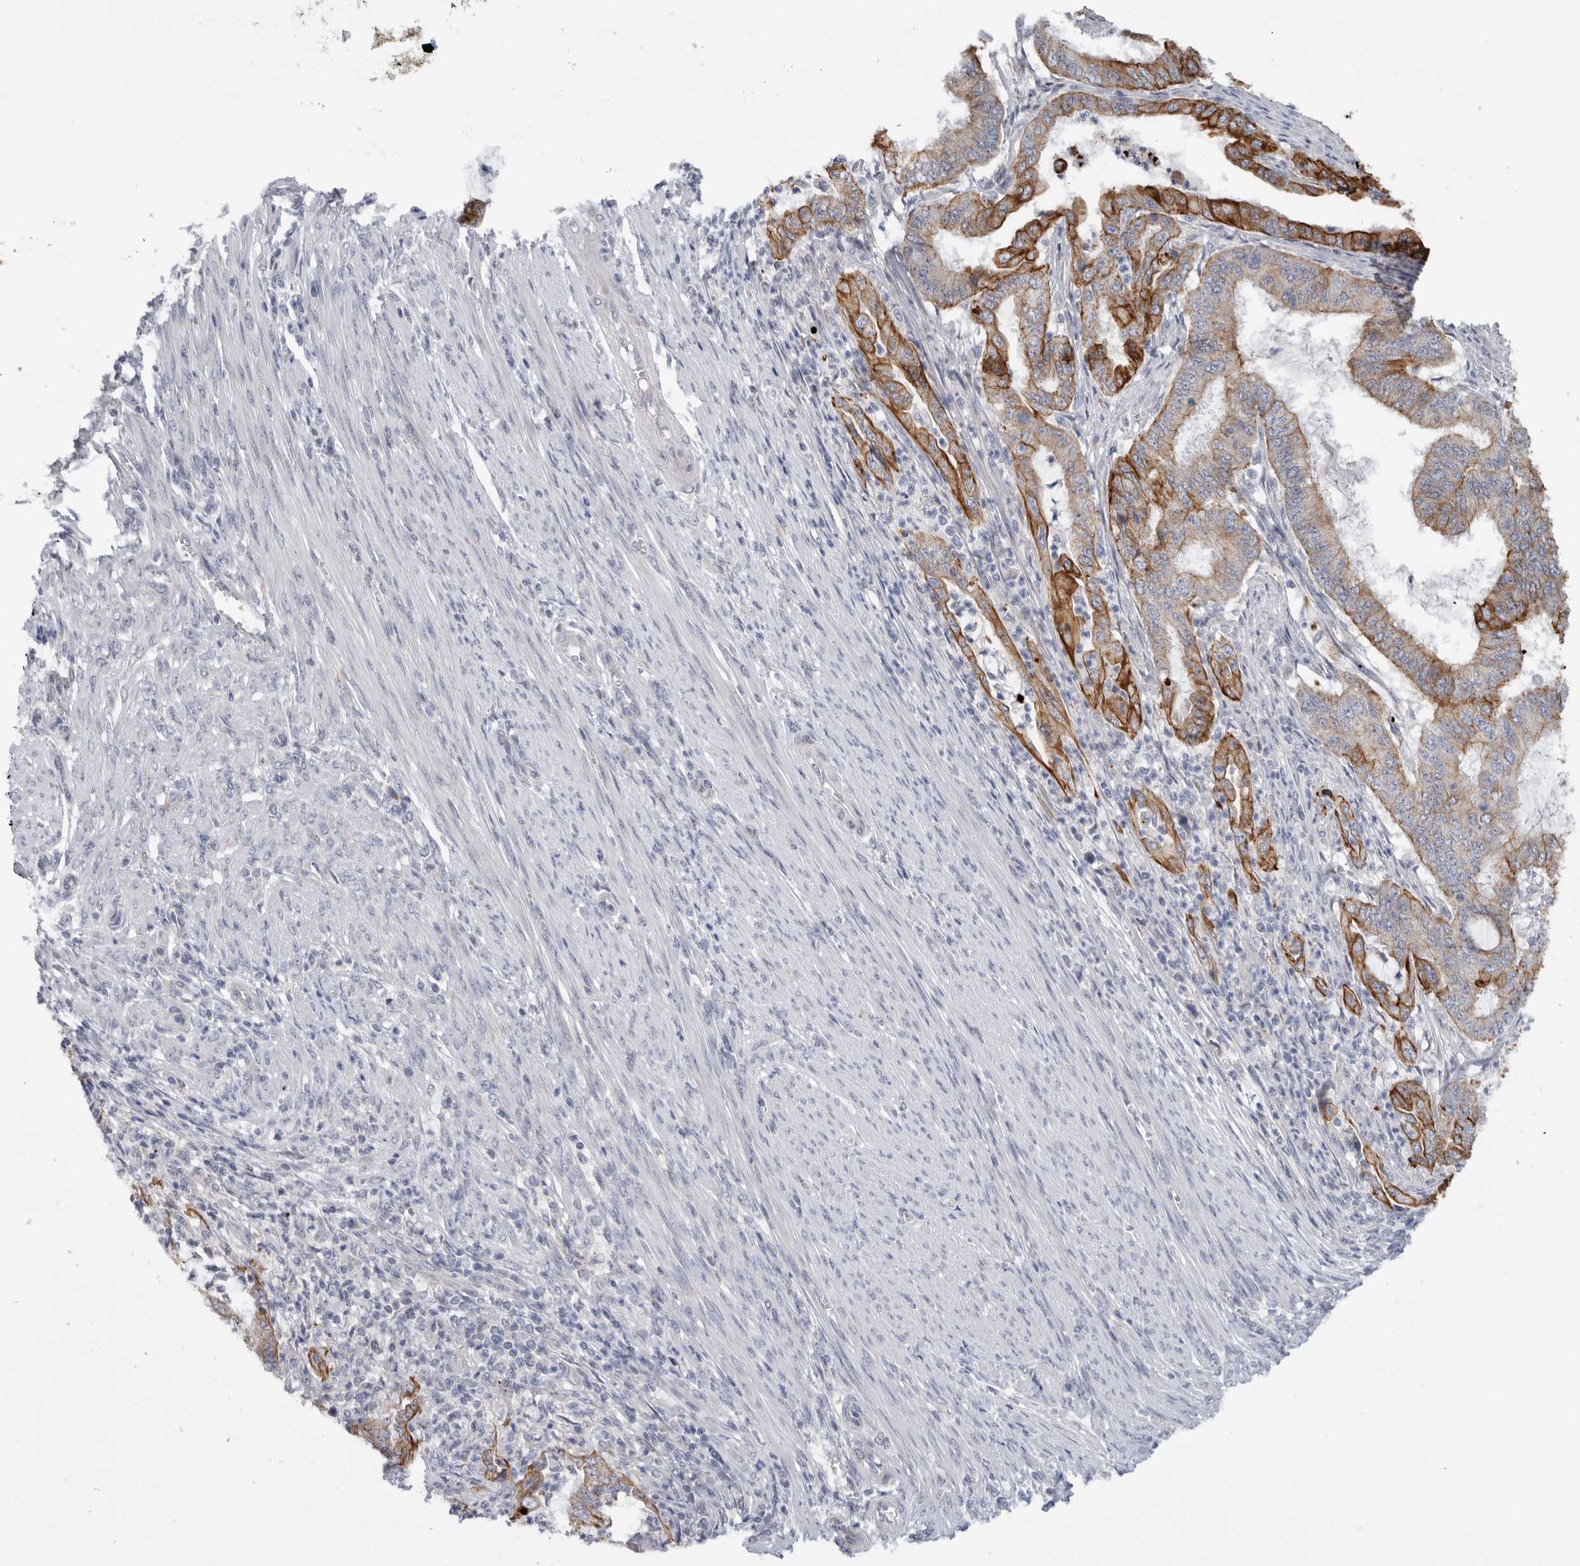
{"staining": {"intensity": "strong", "quantity": "<25%", "location": "cytoplasmic/membranous"}, "tissue": "endometrial cancer", "cell_type": "Tumor cells", "image_type": "cancer", "snomed": [{"axis": "morphology", "description": "Adenocarcinoma, NOS"}, {"axis": "topography", "description": "Endometrium"}], "caption": "Protein expression analysis of human adenocarcinoma (endometrial) reveals strong cytoplasmic/membranous staining in about <25% of tumor cells.", "gene": "MTFR1L", "patient": {"sex": "female", "age": 51}}